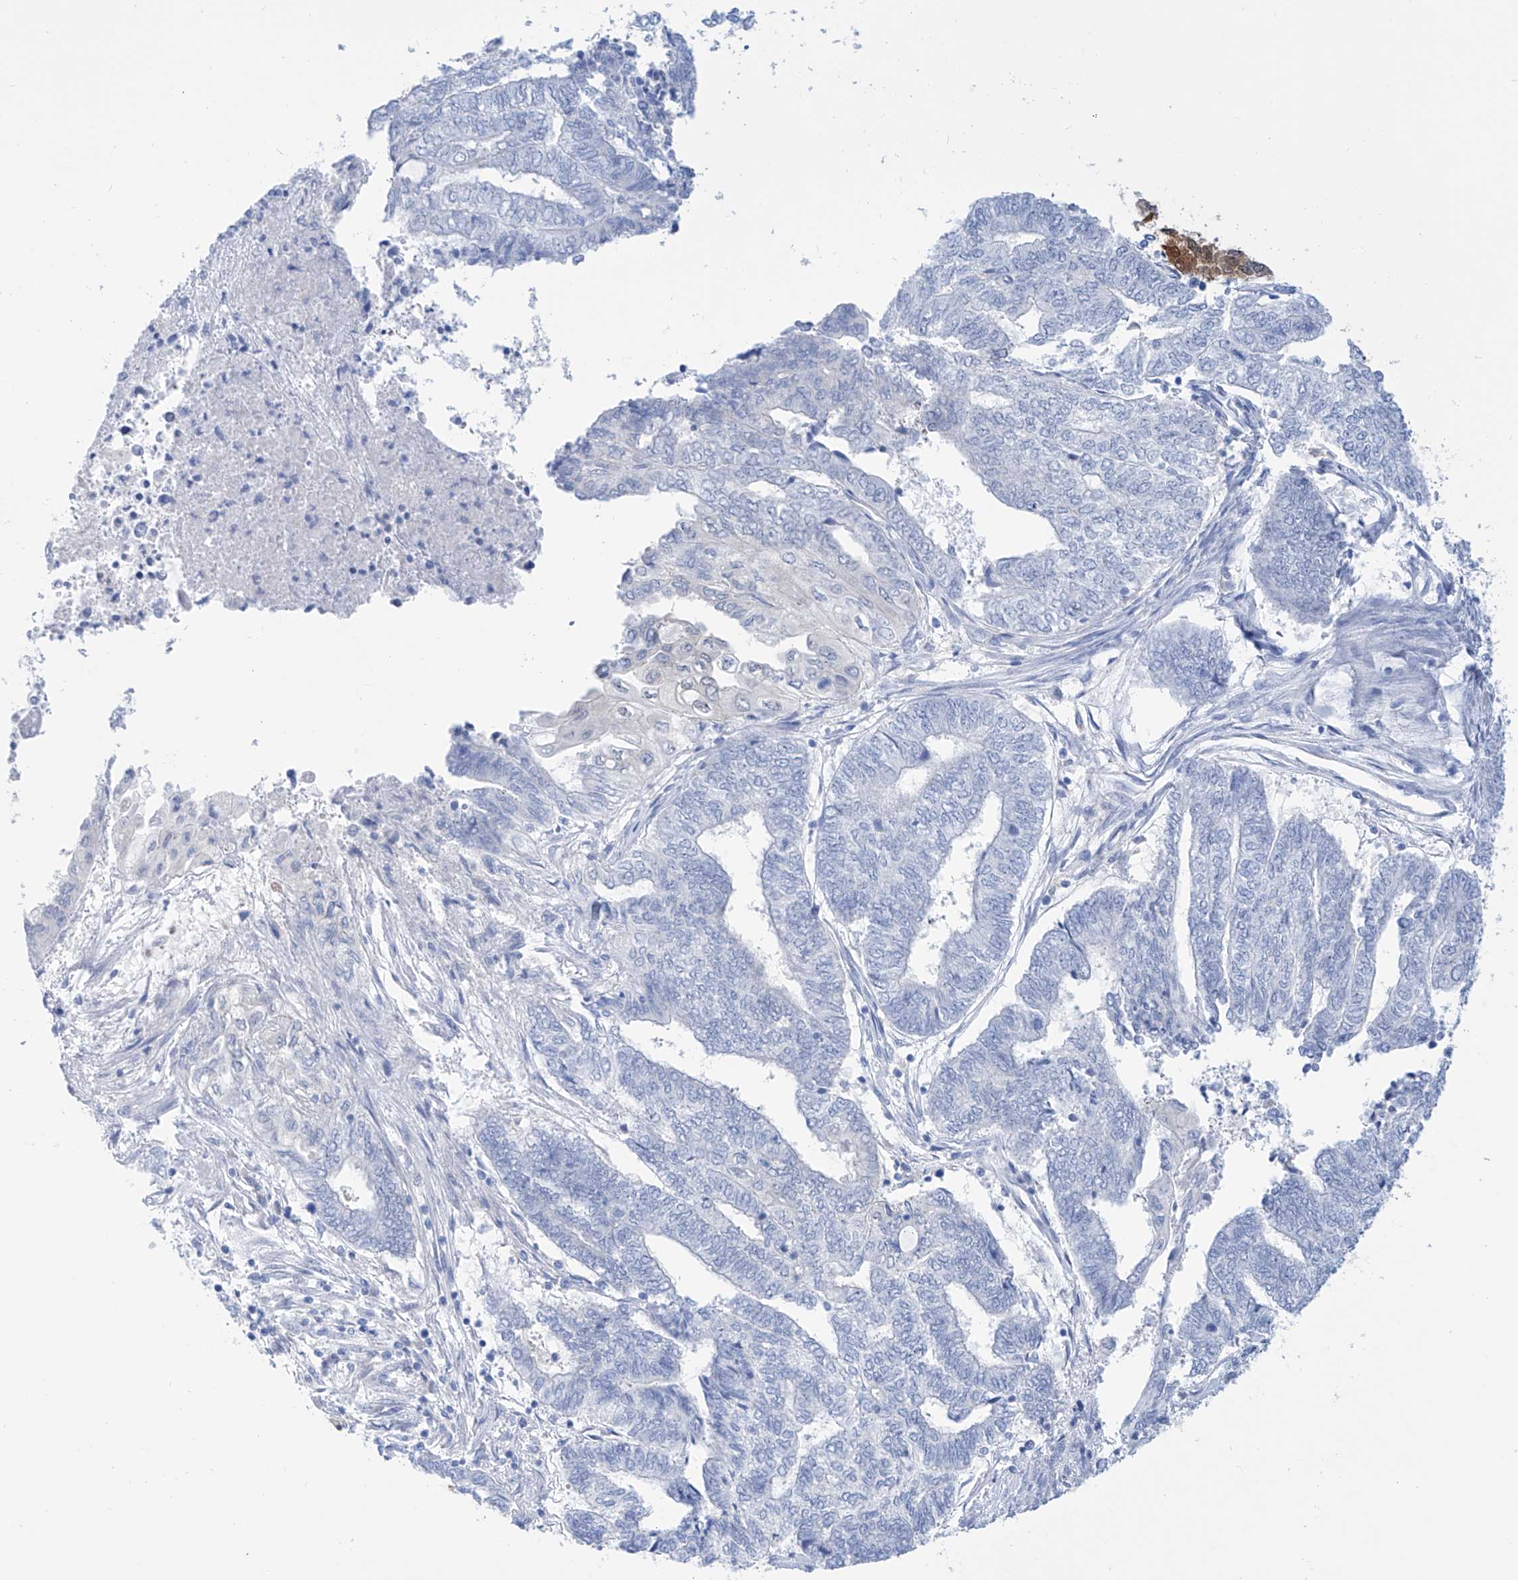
{"staining": {"intensity": "negative", "quantity": "none", "location": "none"}, "tissue": "endometrial cancer", "cell_type": "Tumor cells", "image_type": "cancer", "snomed": [{"axis": "morphology", "description": "Adenocarcinoma, NOS"}, {"axis": "topography", "description": "Uterus"}, {"axis": "topography", "description": "Endometrium"}], "caption": "A high-resolution micrograph shows IHC staining of endometrial adenocarcinoma, which demonstrates no significant staining in tumor cells.", "gene": "PDXK", "patient": {"sex": "female", "age": 70}}